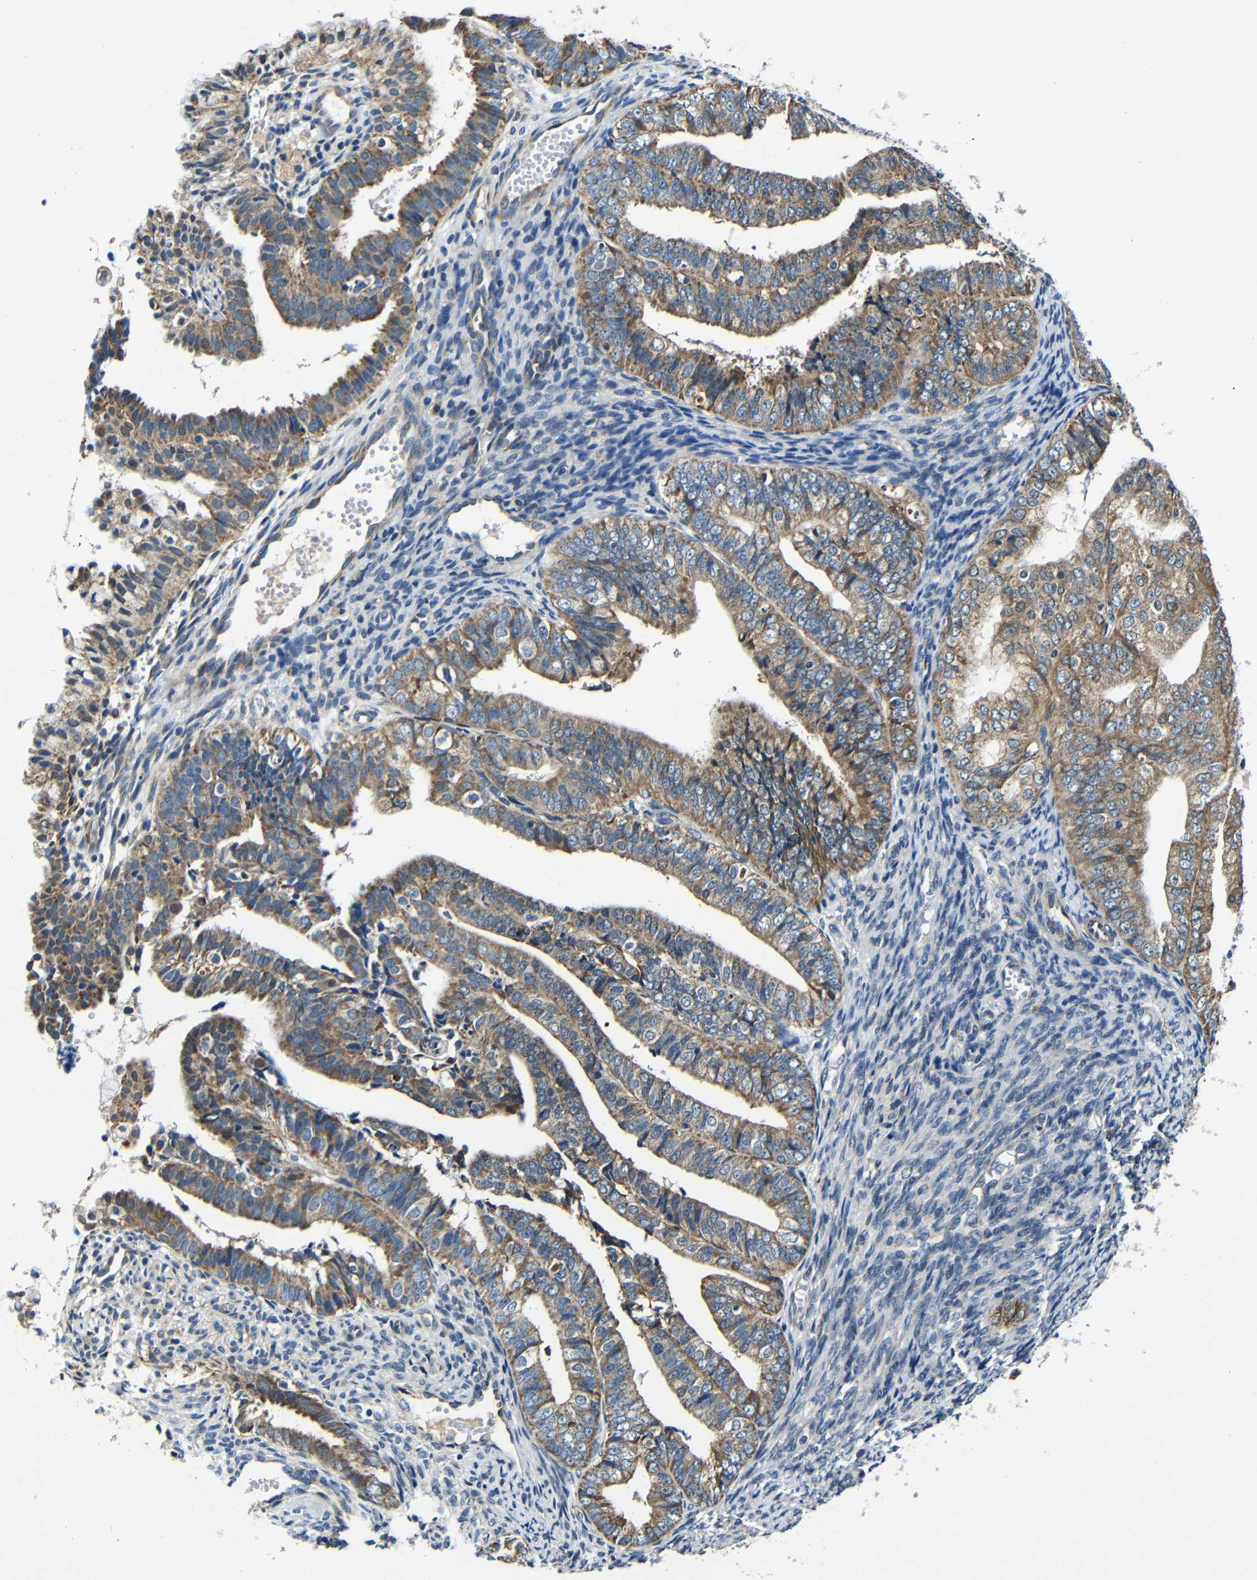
{"staining": {"intensity": "moderate", "quantity": ">75%", "location": "cytoplasmic/membranous"}, "tissue": "endometrial cancer", "cell_type": "Tumor cells", "image_type": "cancer", "snomed": [{"axis": "morphology", "description": "Adenocarcinoma, NOS"}, {"axis": "topography", "description": "Endometrium"}], "caption": "Immunohistochemistry (IHC) micrograph of endometrial cancer (adenocarcinoma) stained for a protein (brown), which demonstrates medium levels of moderate cytoplasmic/membranous expression in approximately >75% of tumor cells.", "gene": "FKBP14", "patient": {"sex": "female", "age": 63}}